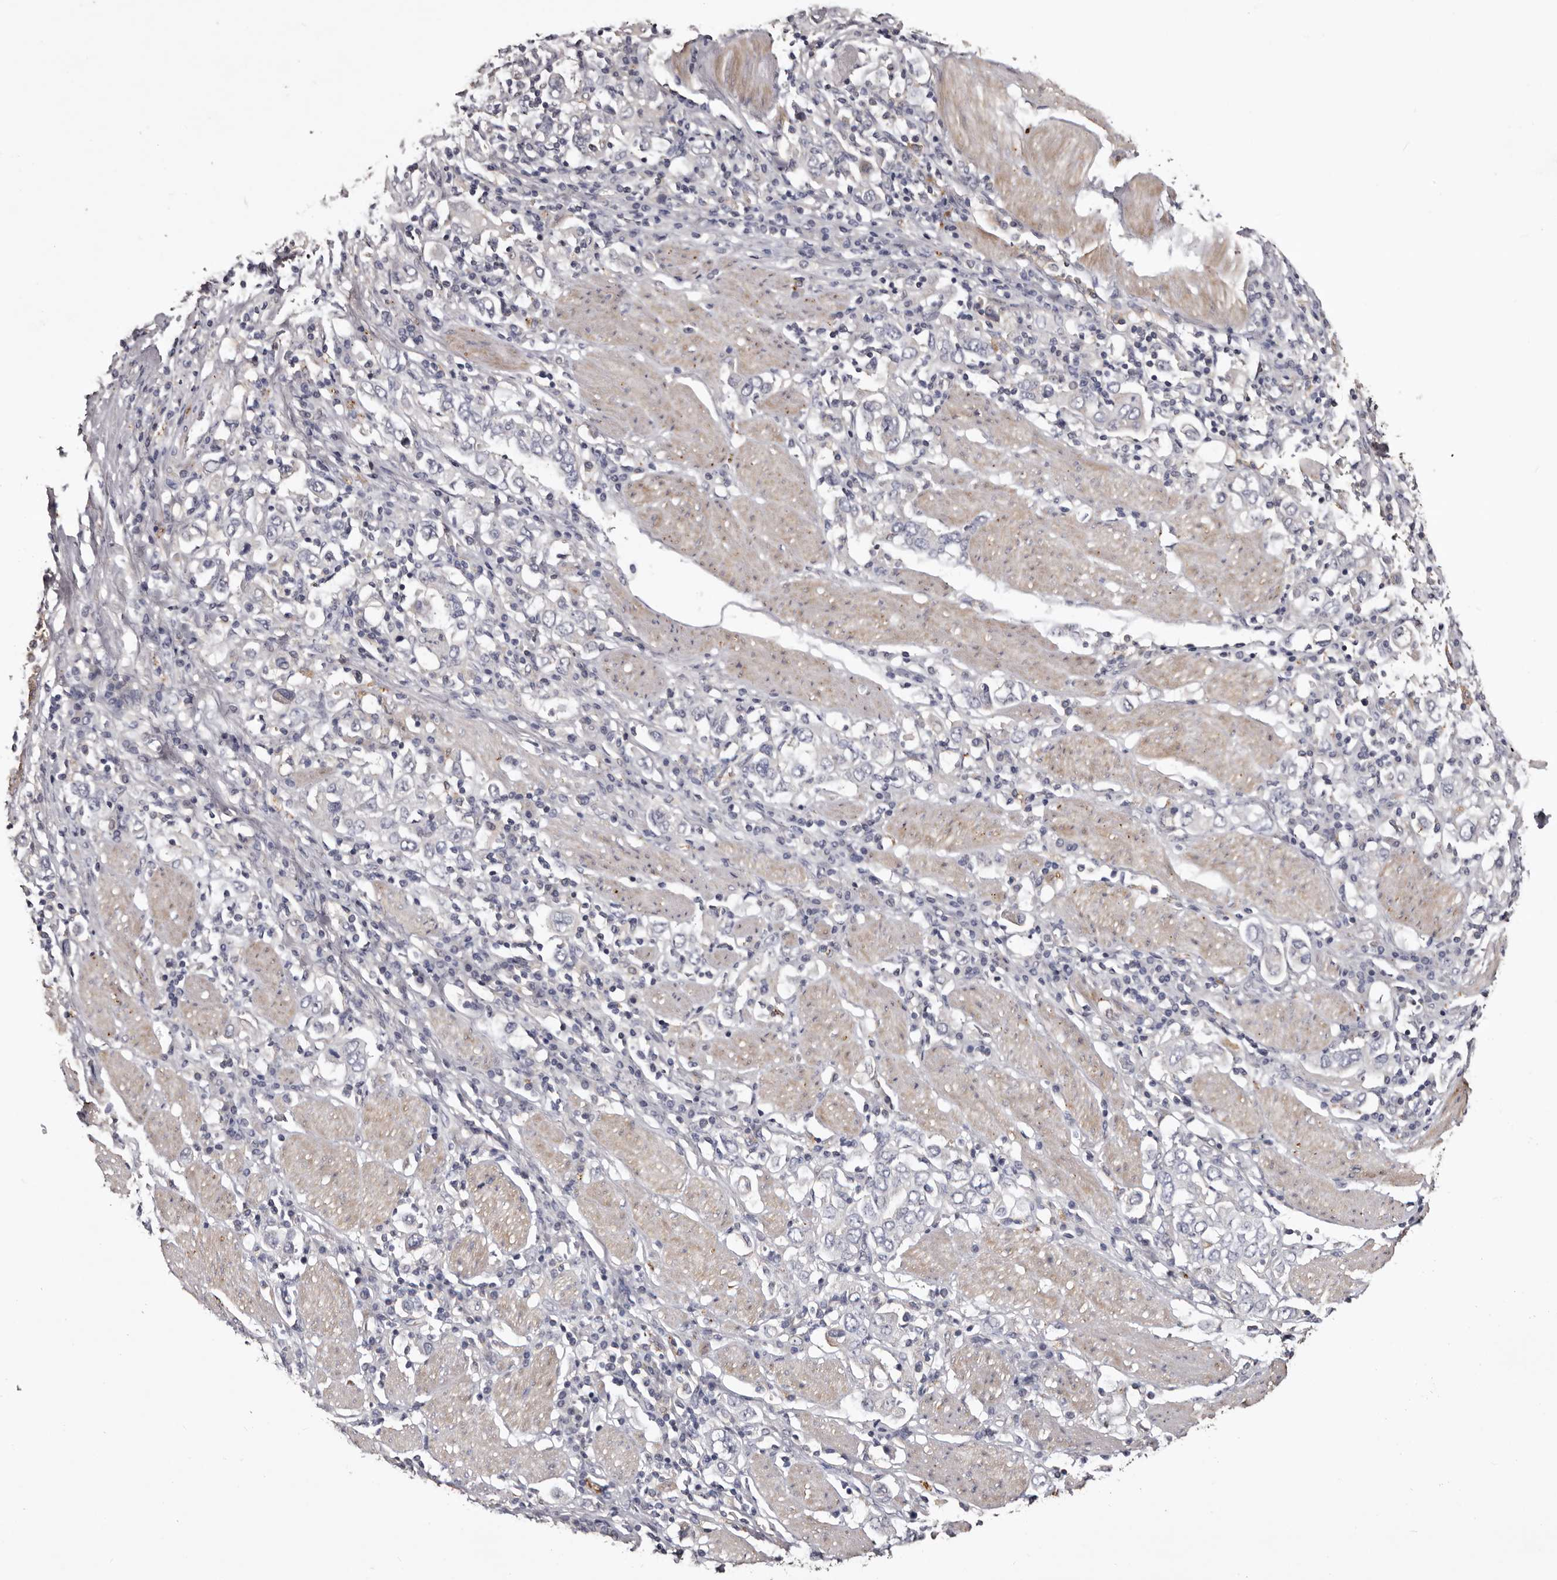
{"staining": {"intensity": "negative", "quantity": "none", "location": "none"}, "tissue": "stomach cancer", "cell_type": "Tumor cells", "image_type": "cancer", "snomed": [{"axis": "morphology", "description": "Adenocarcinoma, NOS"}, {"axis": "topography", "description": "Stomach, upper"}], "caption": "There is no significant positivity in tumor cells of stomach cancer (adenocarcinoma).", "gene": "SLC10A4", "patient": {"sex": "male", "age": 62}}